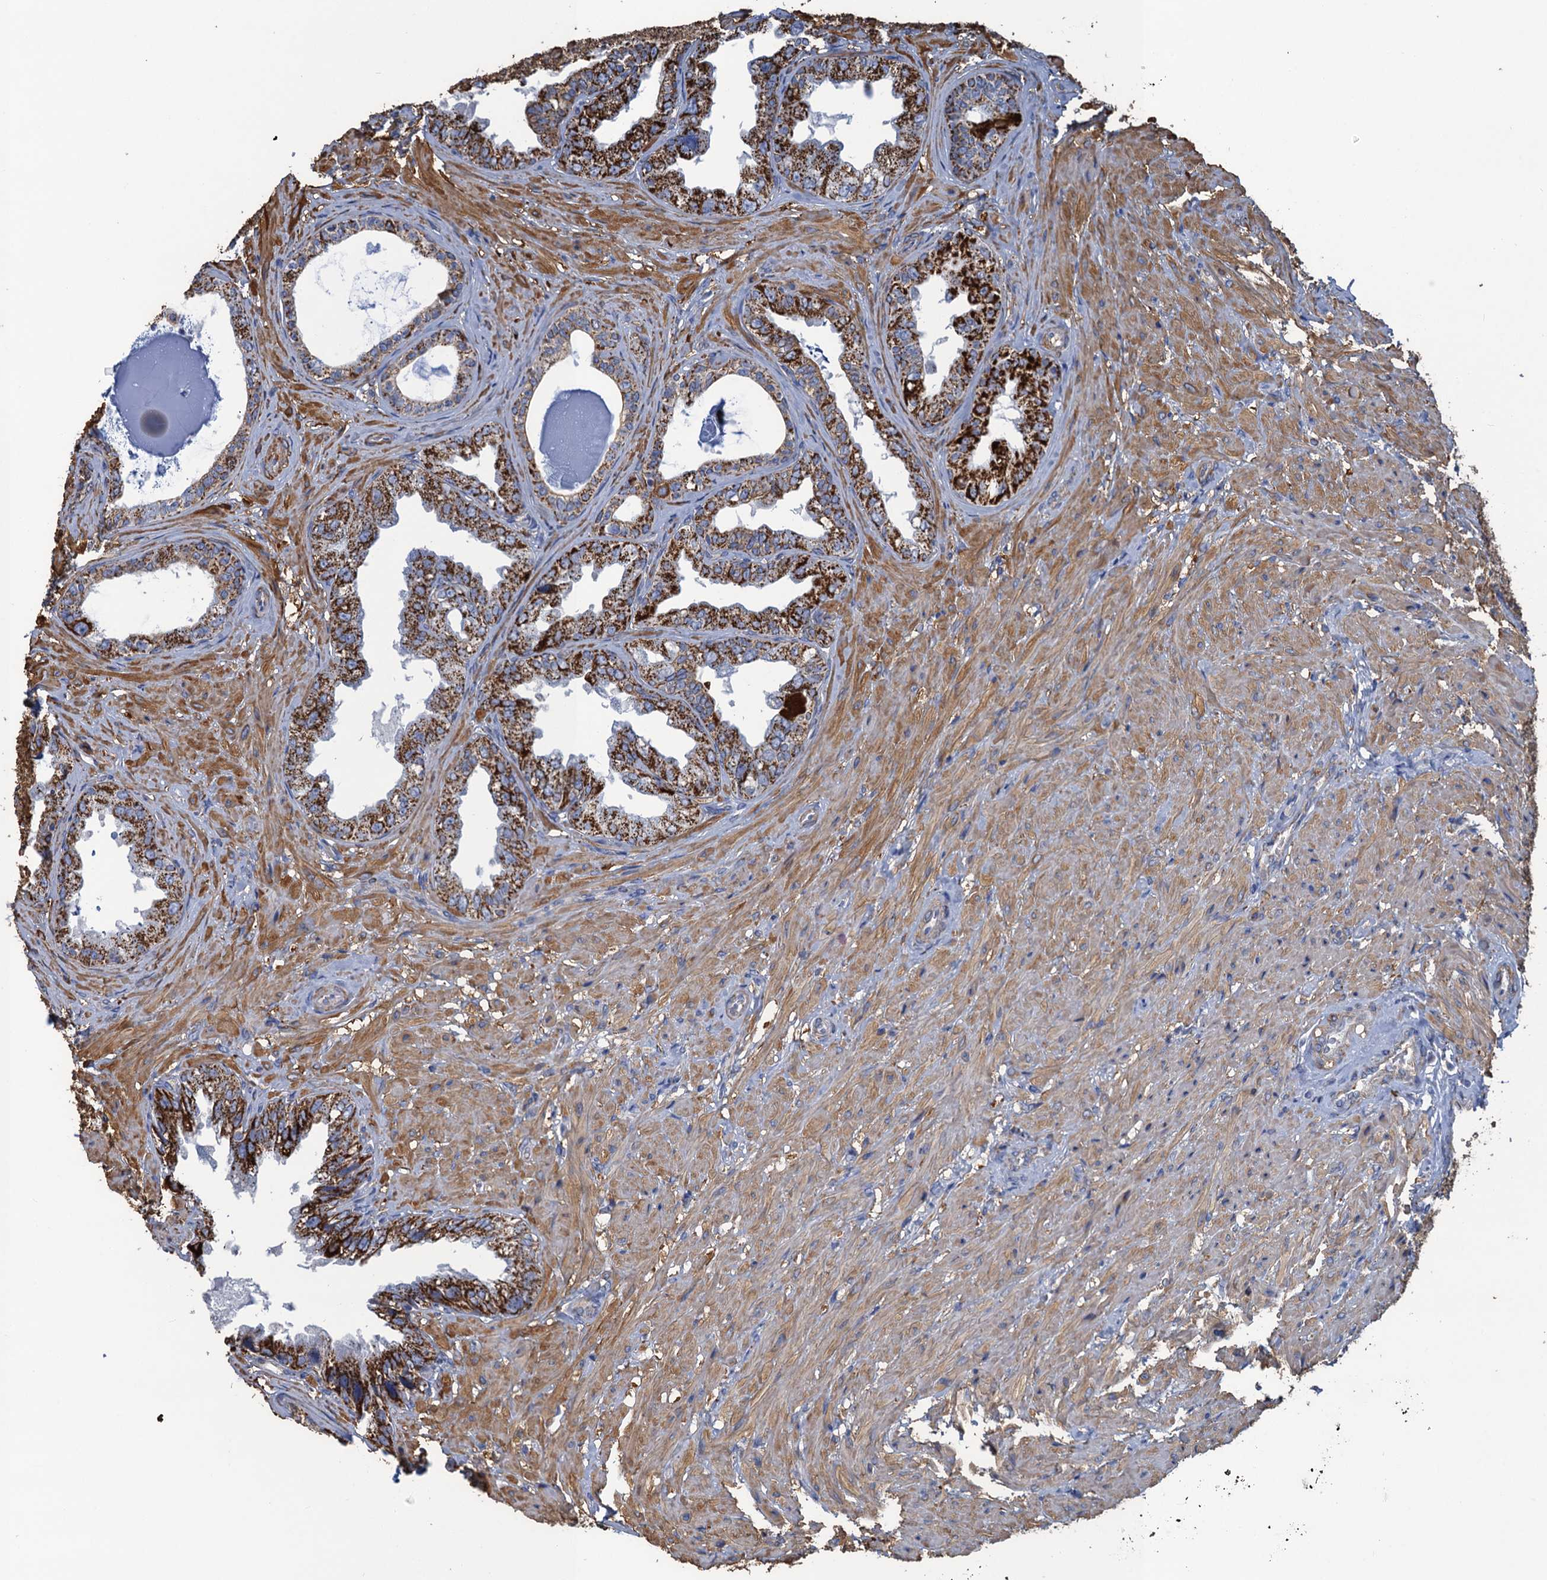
{"staining": {"intensity": "strong", "quantity": ">75%", "location": "cytoplasmic/membranous"}, "tissue": "seminal vesicle", "cell_type": "Glandular cells", "image_type": "normal", "snomed": [{"axis": "morphology", "description": "Normal tissue, NOS"}, {"axis": "topography", "description": "Seminal veicle"}, {"axis": "topography", "description": "Peripheral nerve tissue"}], "caption": "This is an image of immunohistochemistry staining of normal seminal vesicle, which shows strong staining in the cytoplasmic/membranous of glandular cells.", "gene": "ENSG00000260643", "patient": {"sex": "male", "age": 63}}